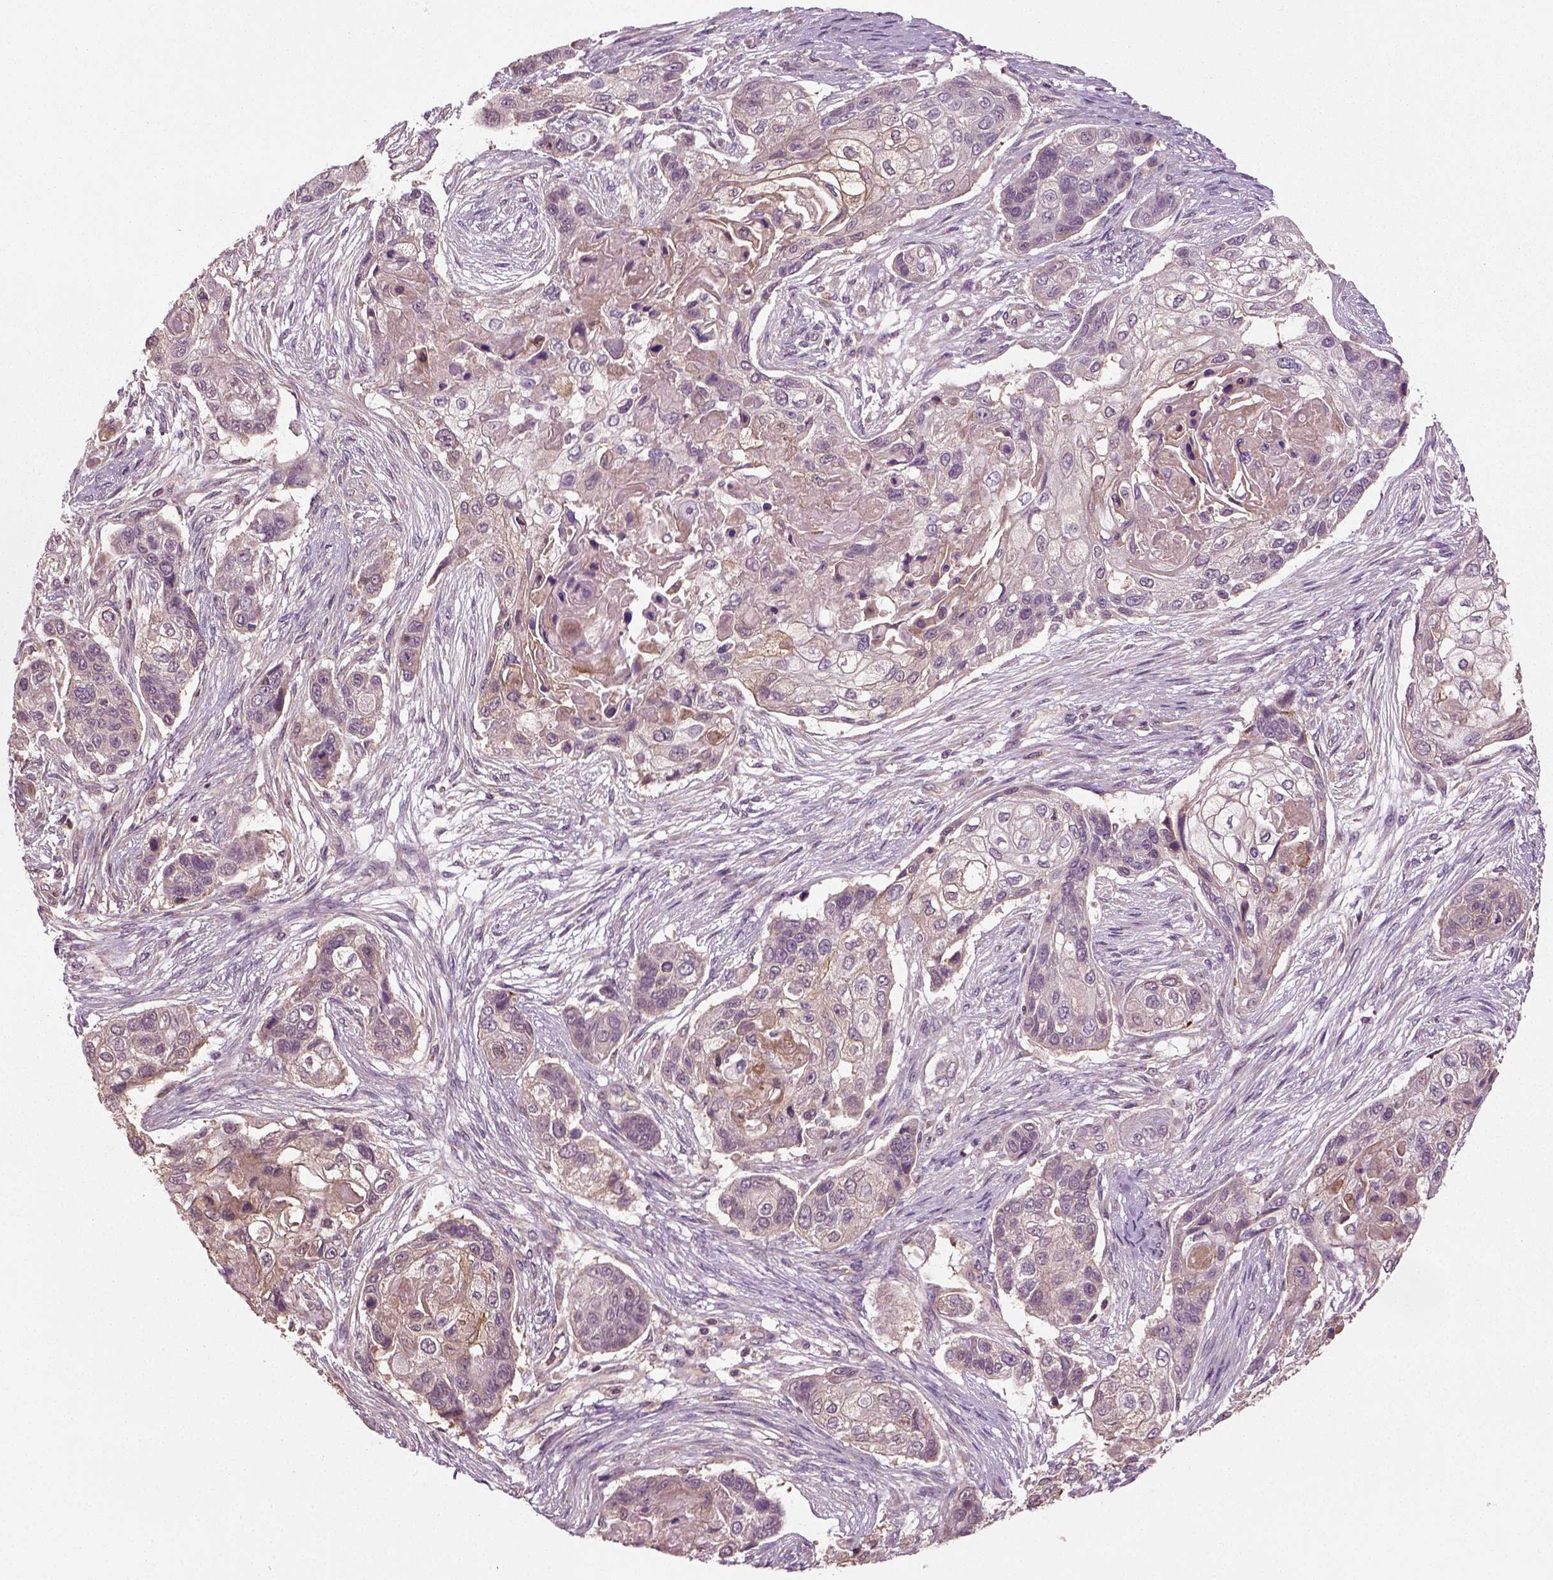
{"staining": {"intensity": "moderate", "quantity": "<25%", "location": "cytoplasmic/membranous"}, "tissue": "lung cancer", "cell_type": "Tumor cells", "image_type": "cancer", "snomed": [{"axis": "morphology", "description": "Squamous cell carcinoma, NOS"}, {"axis": "topography", "description": "Lung"}], "caption": "A high-resolution image shows IHC staining of lung cancer, which exhibits moderate cytoplasmic/membranous staining in approximately <25% of tumor cells. (DAB IHC with brightfield microscopy, high magnification).", "gene": "ERV3-1", "patient": {"sex": "male", "age": 69}}